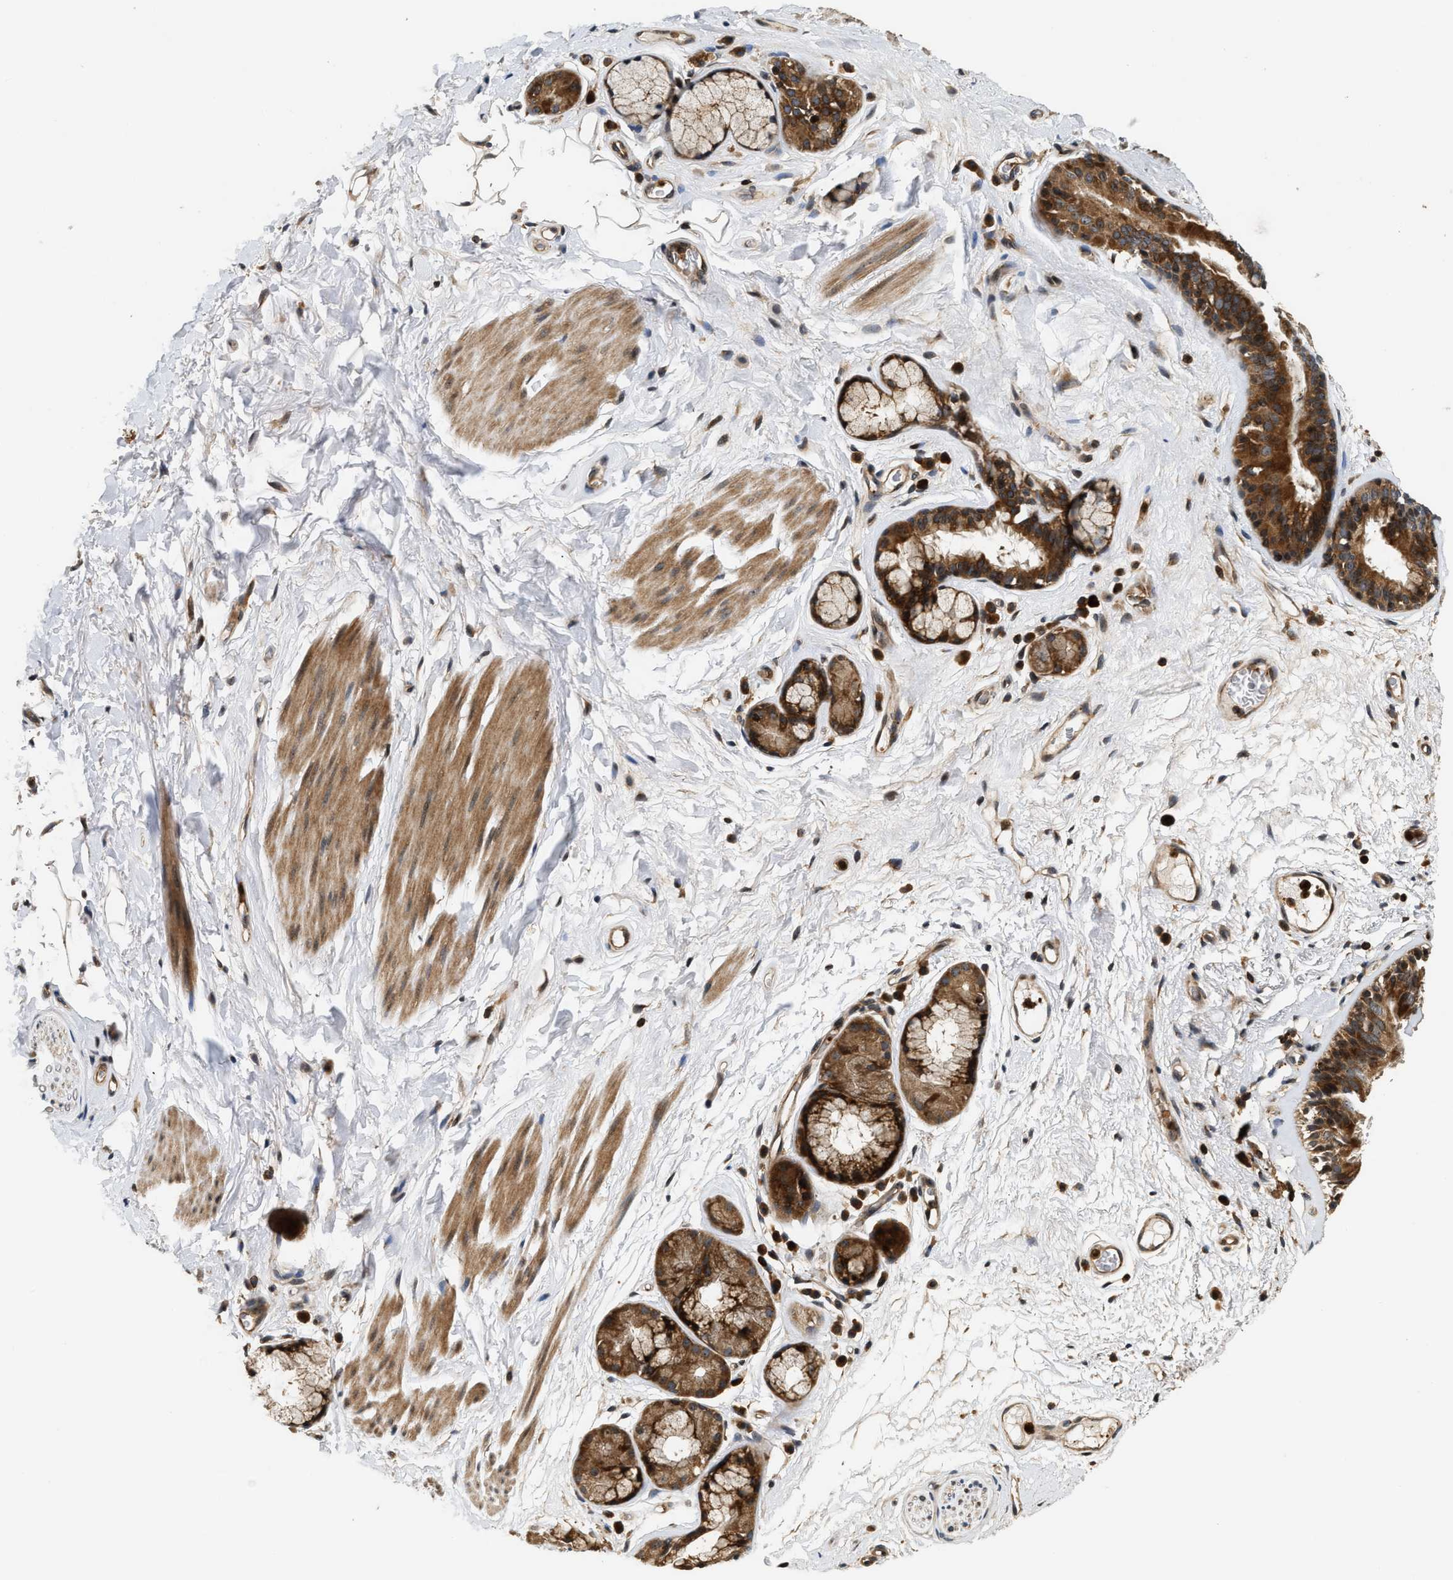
{"staining": {"intensity": "strong", "quantity": ">75%", "location": "cytoplasmic/membranous"}, "tissue": "bronchus", "cell_type": "Respiratory epithelial cells", "image_type": "normal", "snomed": [{"axis": "morphology", "description": "Normal tissue, NOS"}, {"axis": "topography", "description": "Cartilage tissue"}], "caption": "Protein expression analysis of unremarkable human bronchus reveals strong cytoplasmic/membranous positivity in approximately >75% of respiratory epithelial cells. (Brightfield microscopy of DAB IHC at high magnification).", "gene": "SNX5", "patient": {"sex": "female", "age": 63}}